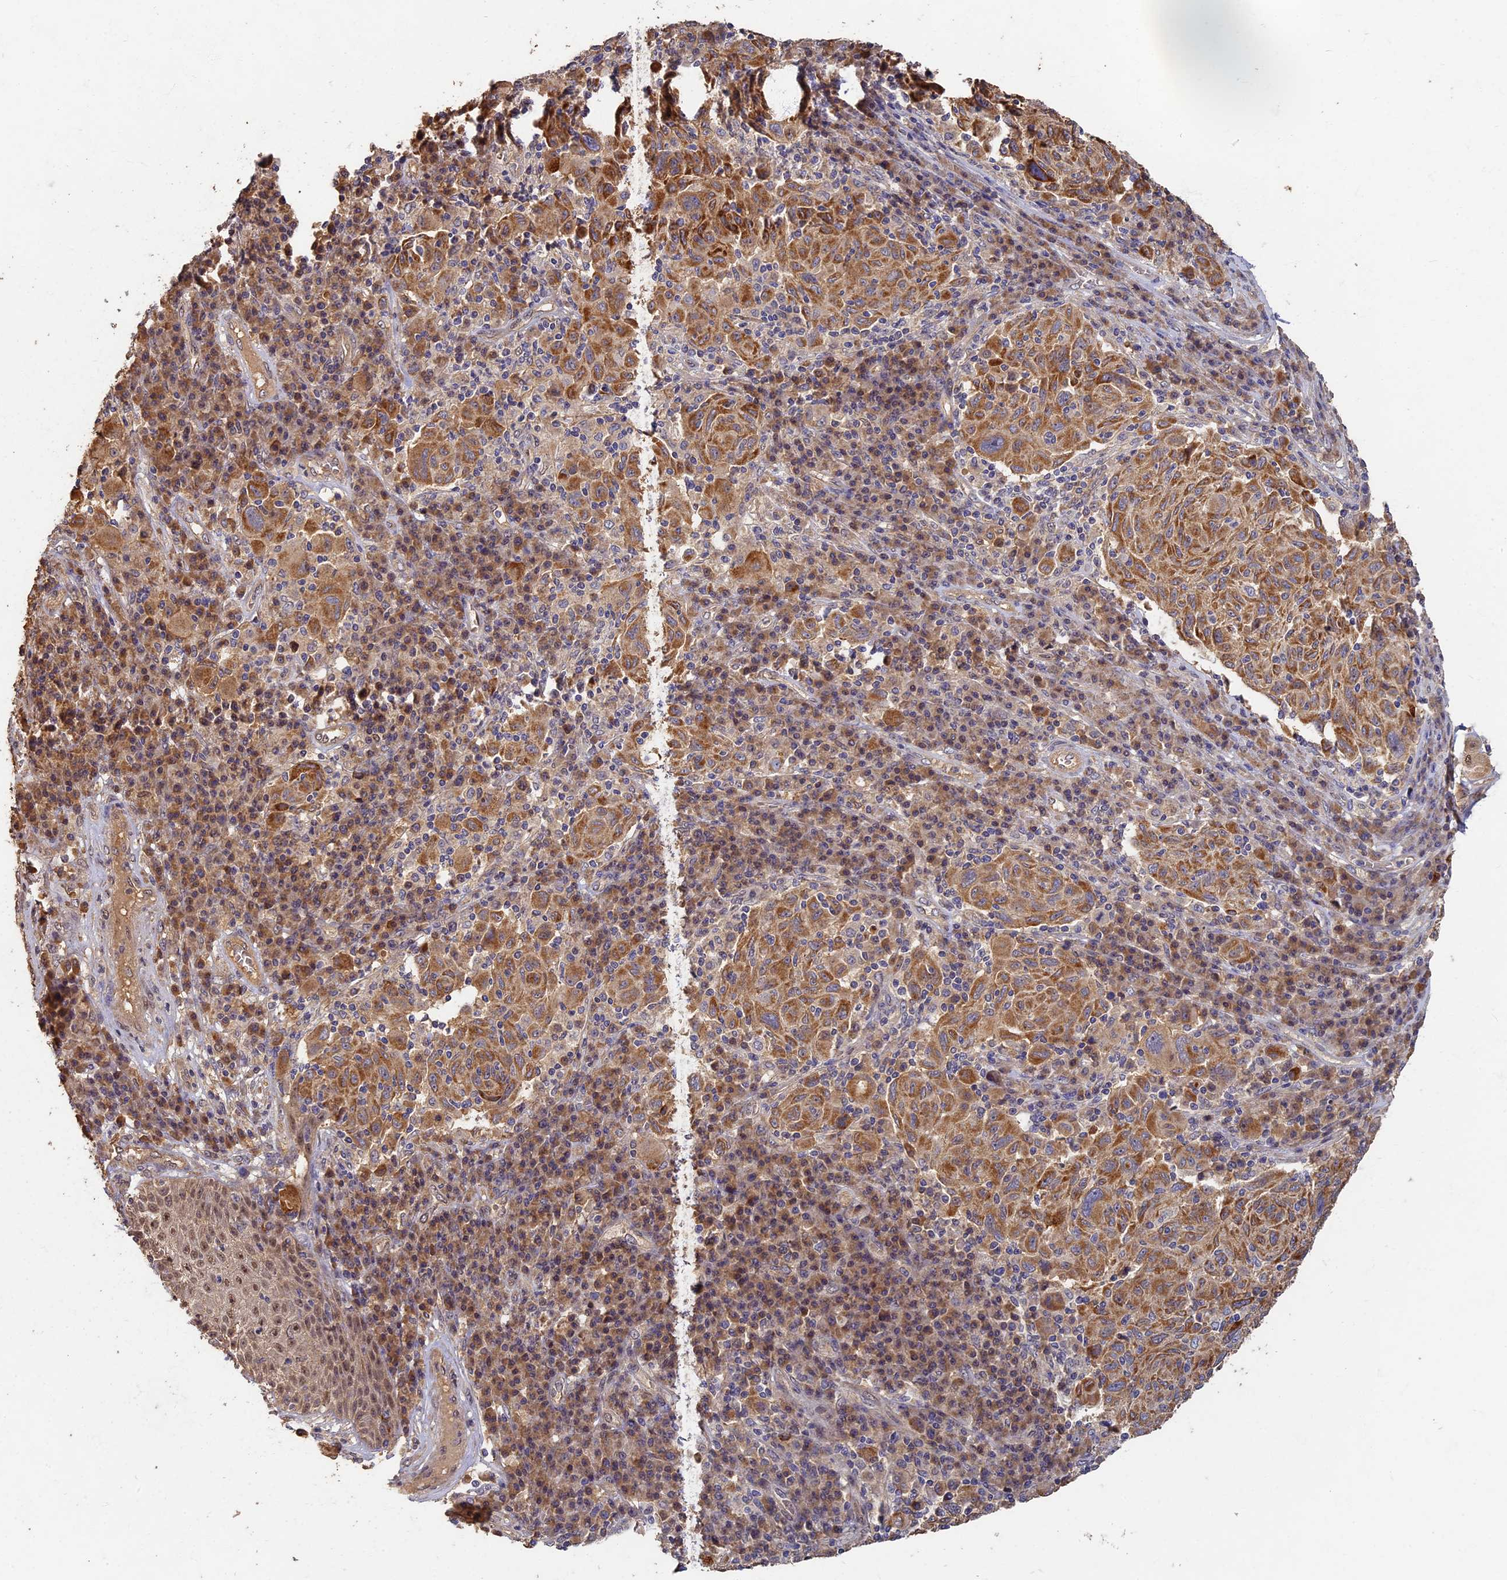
{"staining": {"intensity": "moderate", "quantity": ">75%", "location": "cytoplasmic/membranous"}, "tissue": "melanoma", "cell_type": "Tumor cells", "image_type": "cancer", "snomed": [{"axis": "morphology", "description": "Malignant melanoma, NOS"}, {"axis": "topography", "description": "Skin"}], "caption": "Immunohistochemical staining of human melanoma displays moderate cytoplasmic/membranous protein staining in about >75% of tumor cells.", "gene": "RSPH3", "patient": {"sex": "male", "age": 53}}